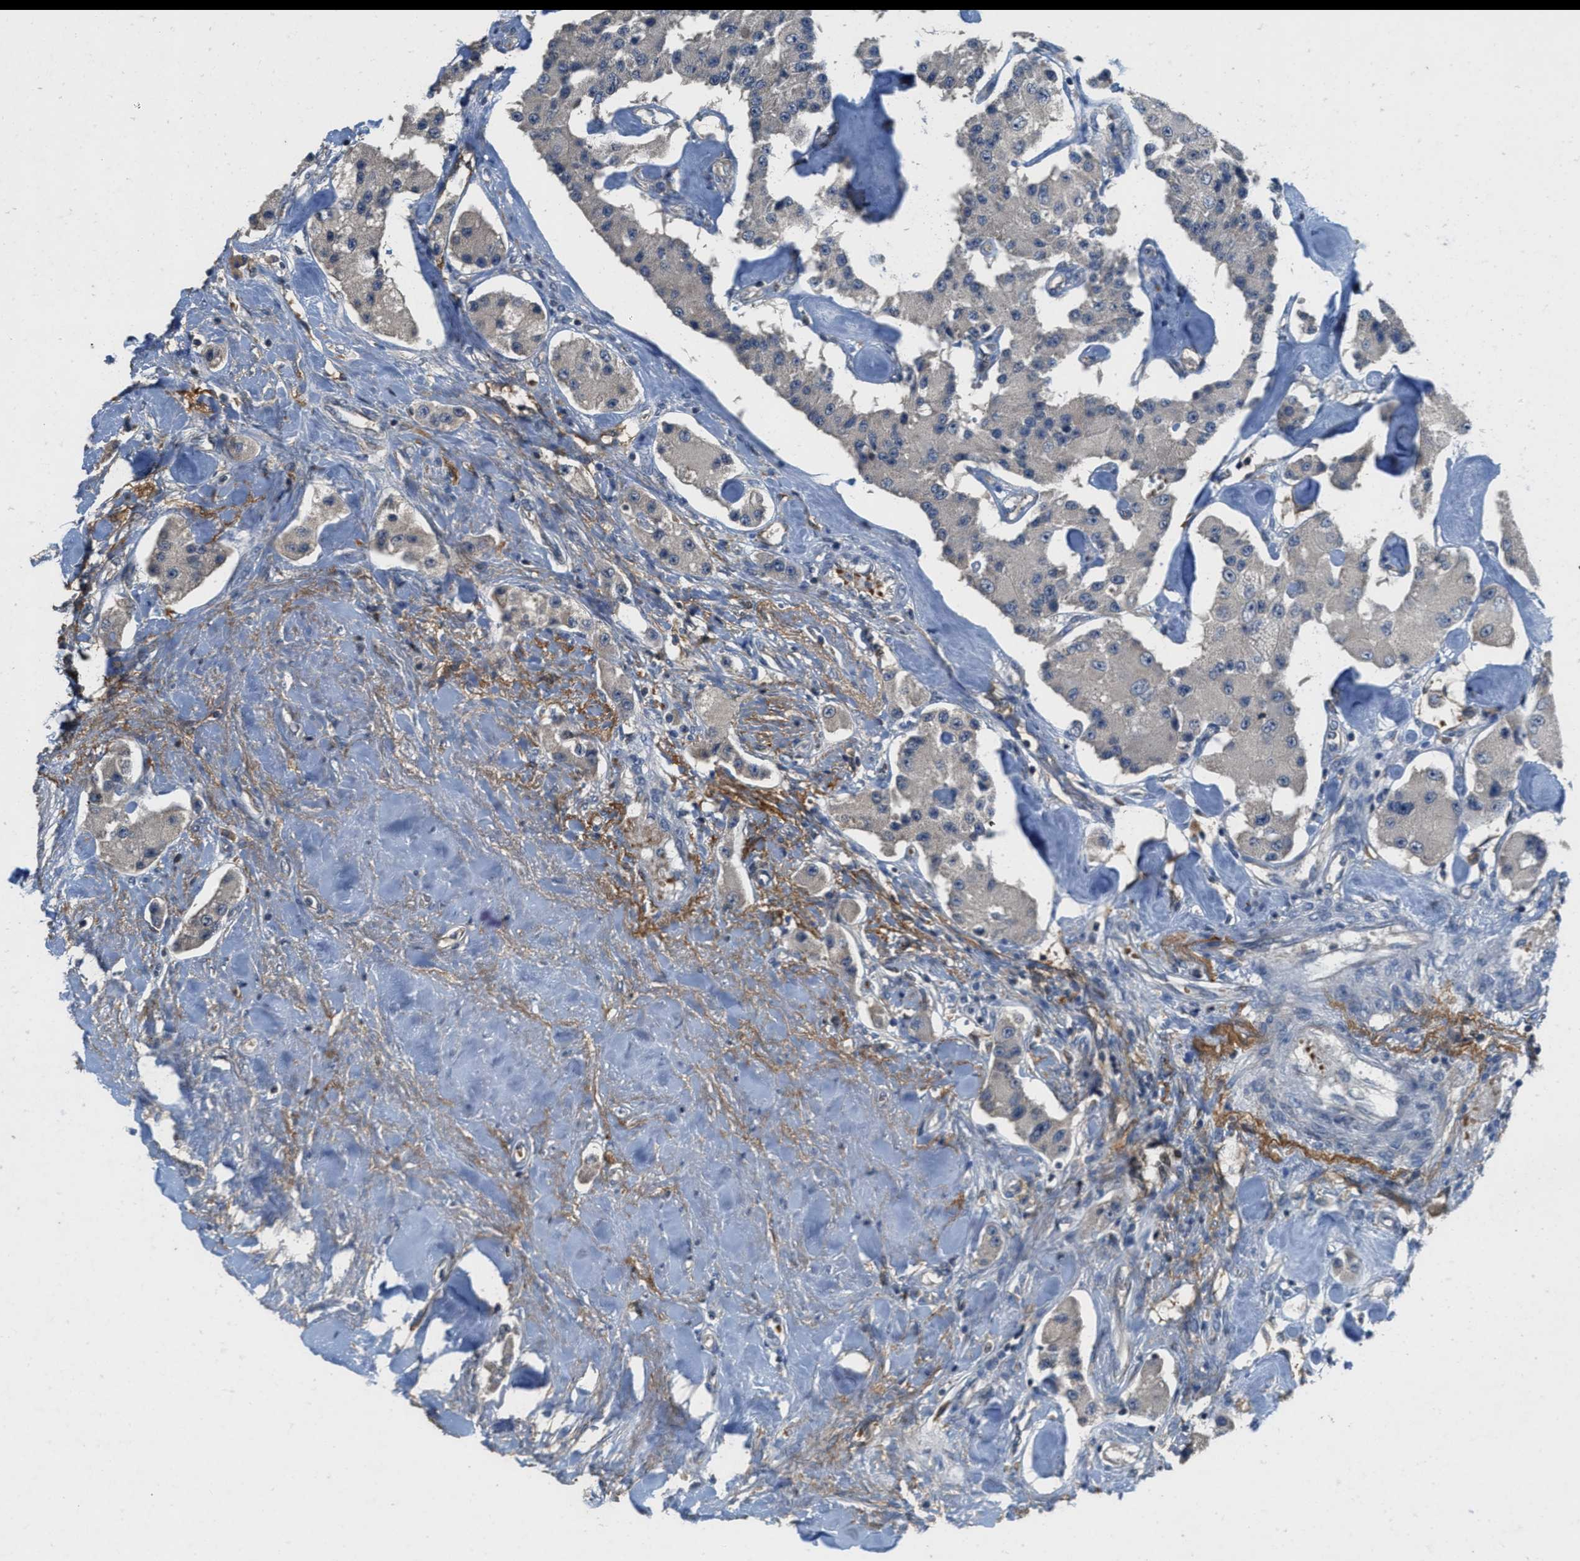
{"staining": {"intensity": "weak", "quantity": ">75%", "location": "cytoplasmic/membranous"}, "tissue": "carcinoid", "cell_type": "Tumor cells", "image_type": "cancer", "snomed": [{"axis": "morphology", "description": "Carcinoid, malignant, NOS"}, {"axis": "topography", "description": "Pancreas"}], "caption": "A high-resolution photomicrograph shows immunohistochemistry (IHC) staining of malignant carcinoid, which demonstrates weak cytoplasmic/membranous staining in about >75% of tumor cells.", "gene": "DGKE", "patient": {"sex": "male", "age": 41}}